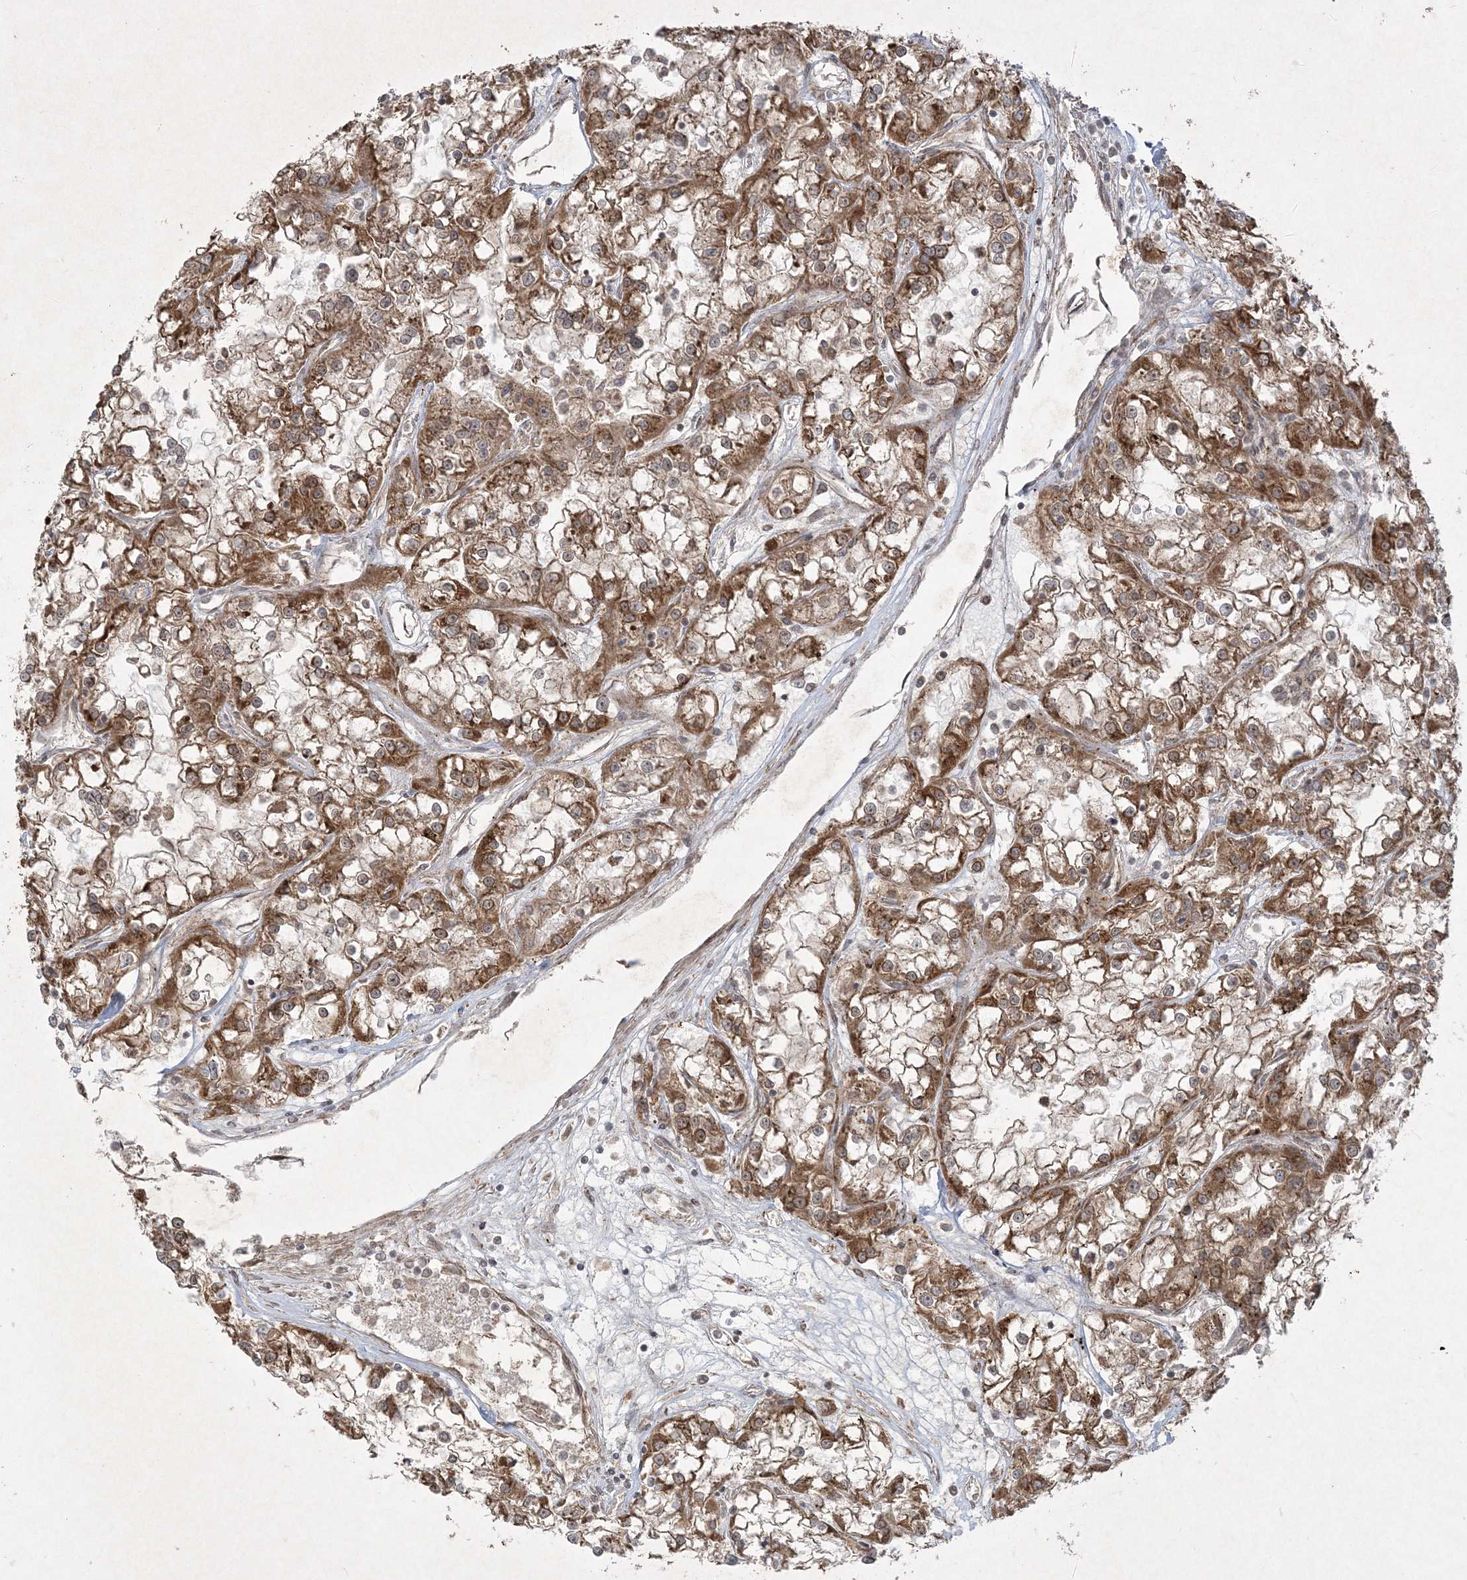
{"staining": {"intensity": "moderate", "quantity": ">75%", "location": "cytoplasmic/membranous"}, "tissue": "renal cancer", "cell_type": "Tumor cells", "image_type": "cancer", "snomed": [{"axis": "morphology", "description": "Adenocarcinoma, NOS"}, {"axis": "topography", "description": "Kidney"}], "caption": "Moderate cytoplasmic/membranous positivity for a protein is identified in about >75% of tumor cells of renal adenocarcinoma using IHC.", "gene": "RRAS", "patient": {"sex": "female", "age": 52}}